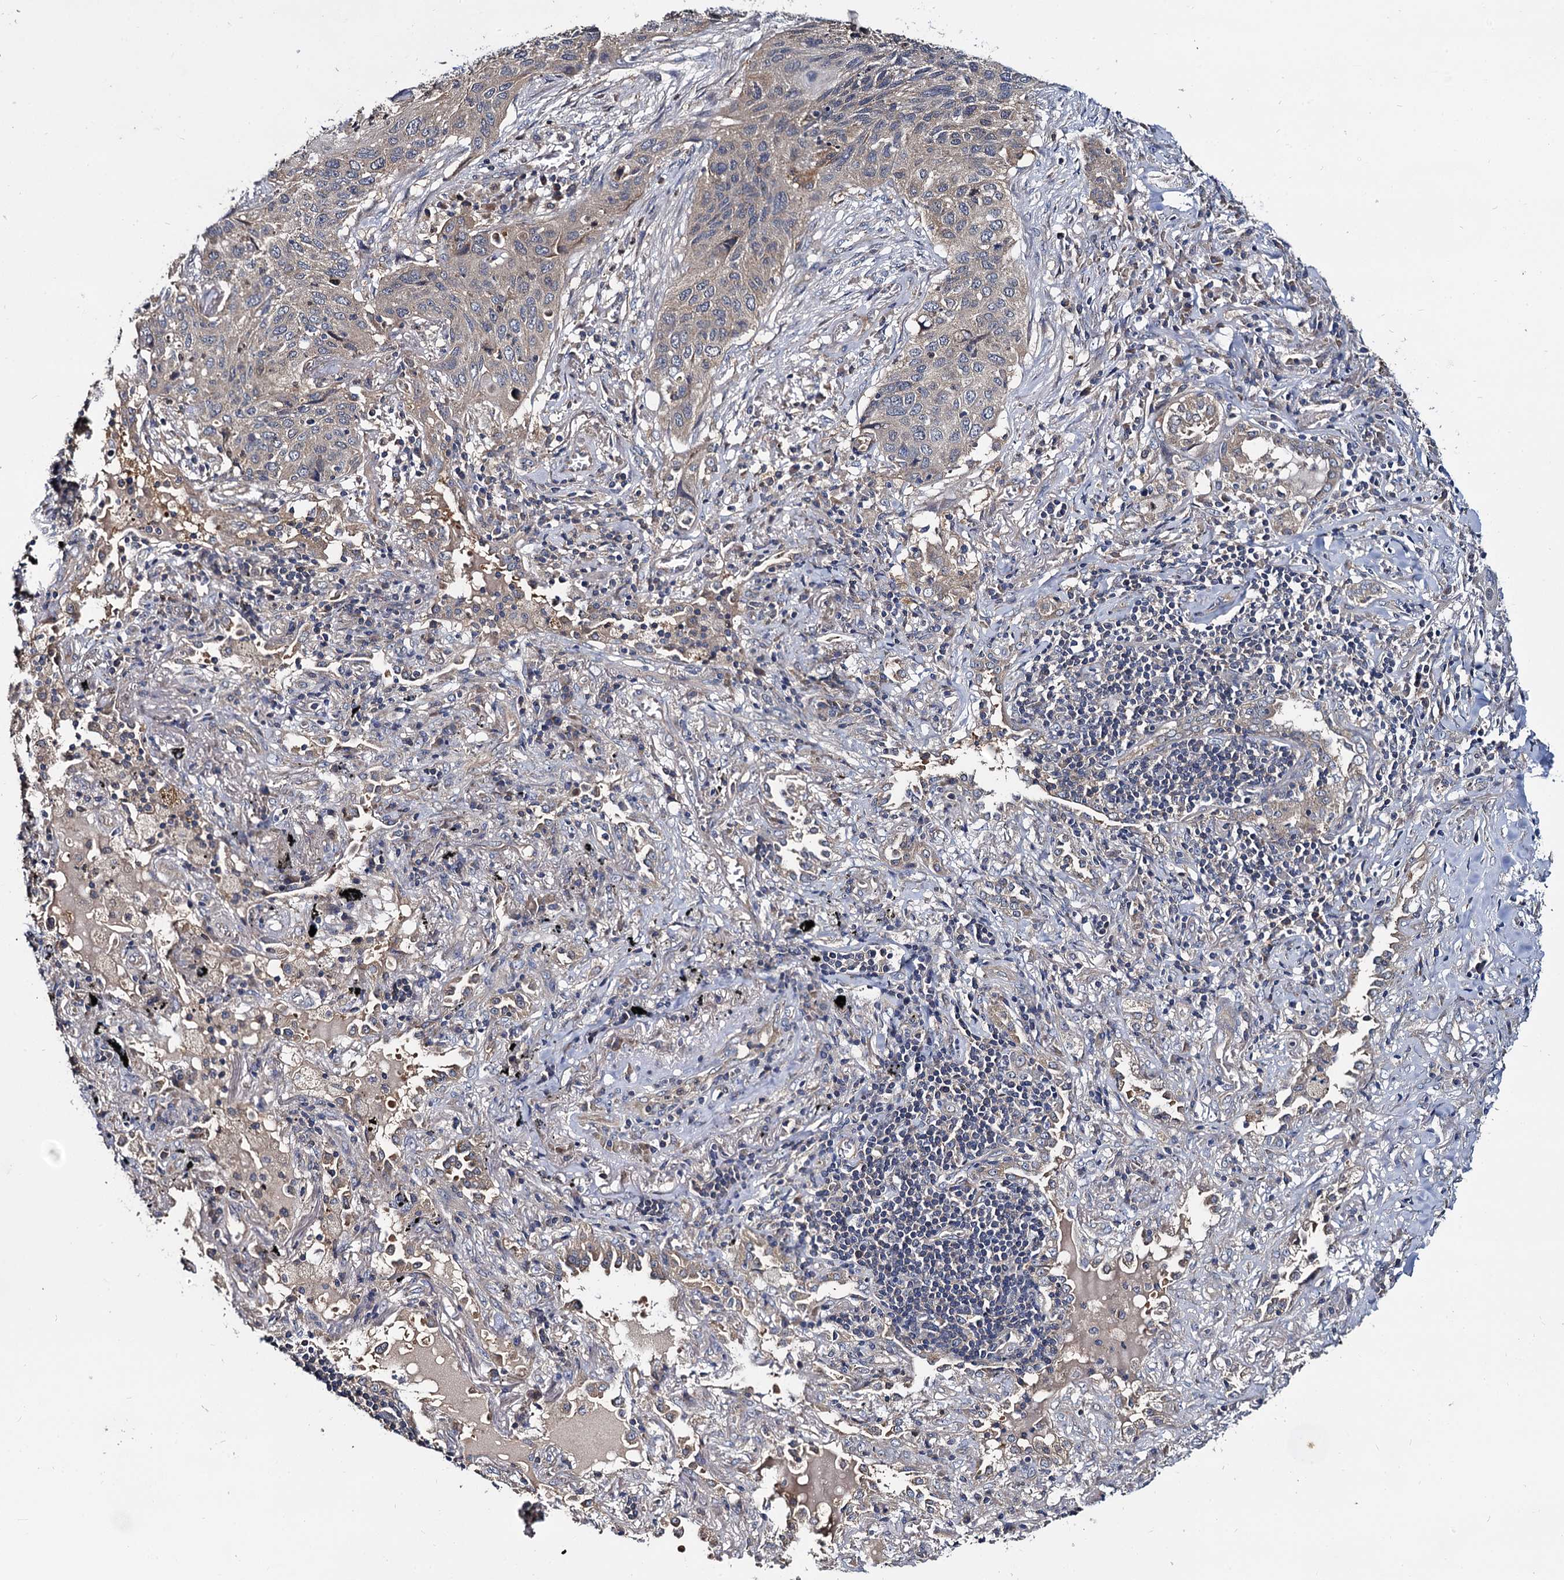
{"staining": {"intensity": "negative", "quantity": "none", "location": "none"}, "tissue": "lung cancer", "cell_type": "Tumor cells", "image_type": "cancer", "snomed": [{"axis": "morphology", "description": "Squamous cell carcinoma, NOS"}, {"axis": "topography", "description": "Lung"}], "caption": "This is an immunohistochemistry (IHC) micrograph of lung squamous cell carcinoma. There is no staining in tumor cells.", "gene": "CEP192", "patient": {"sex": "female", "age": 63}}